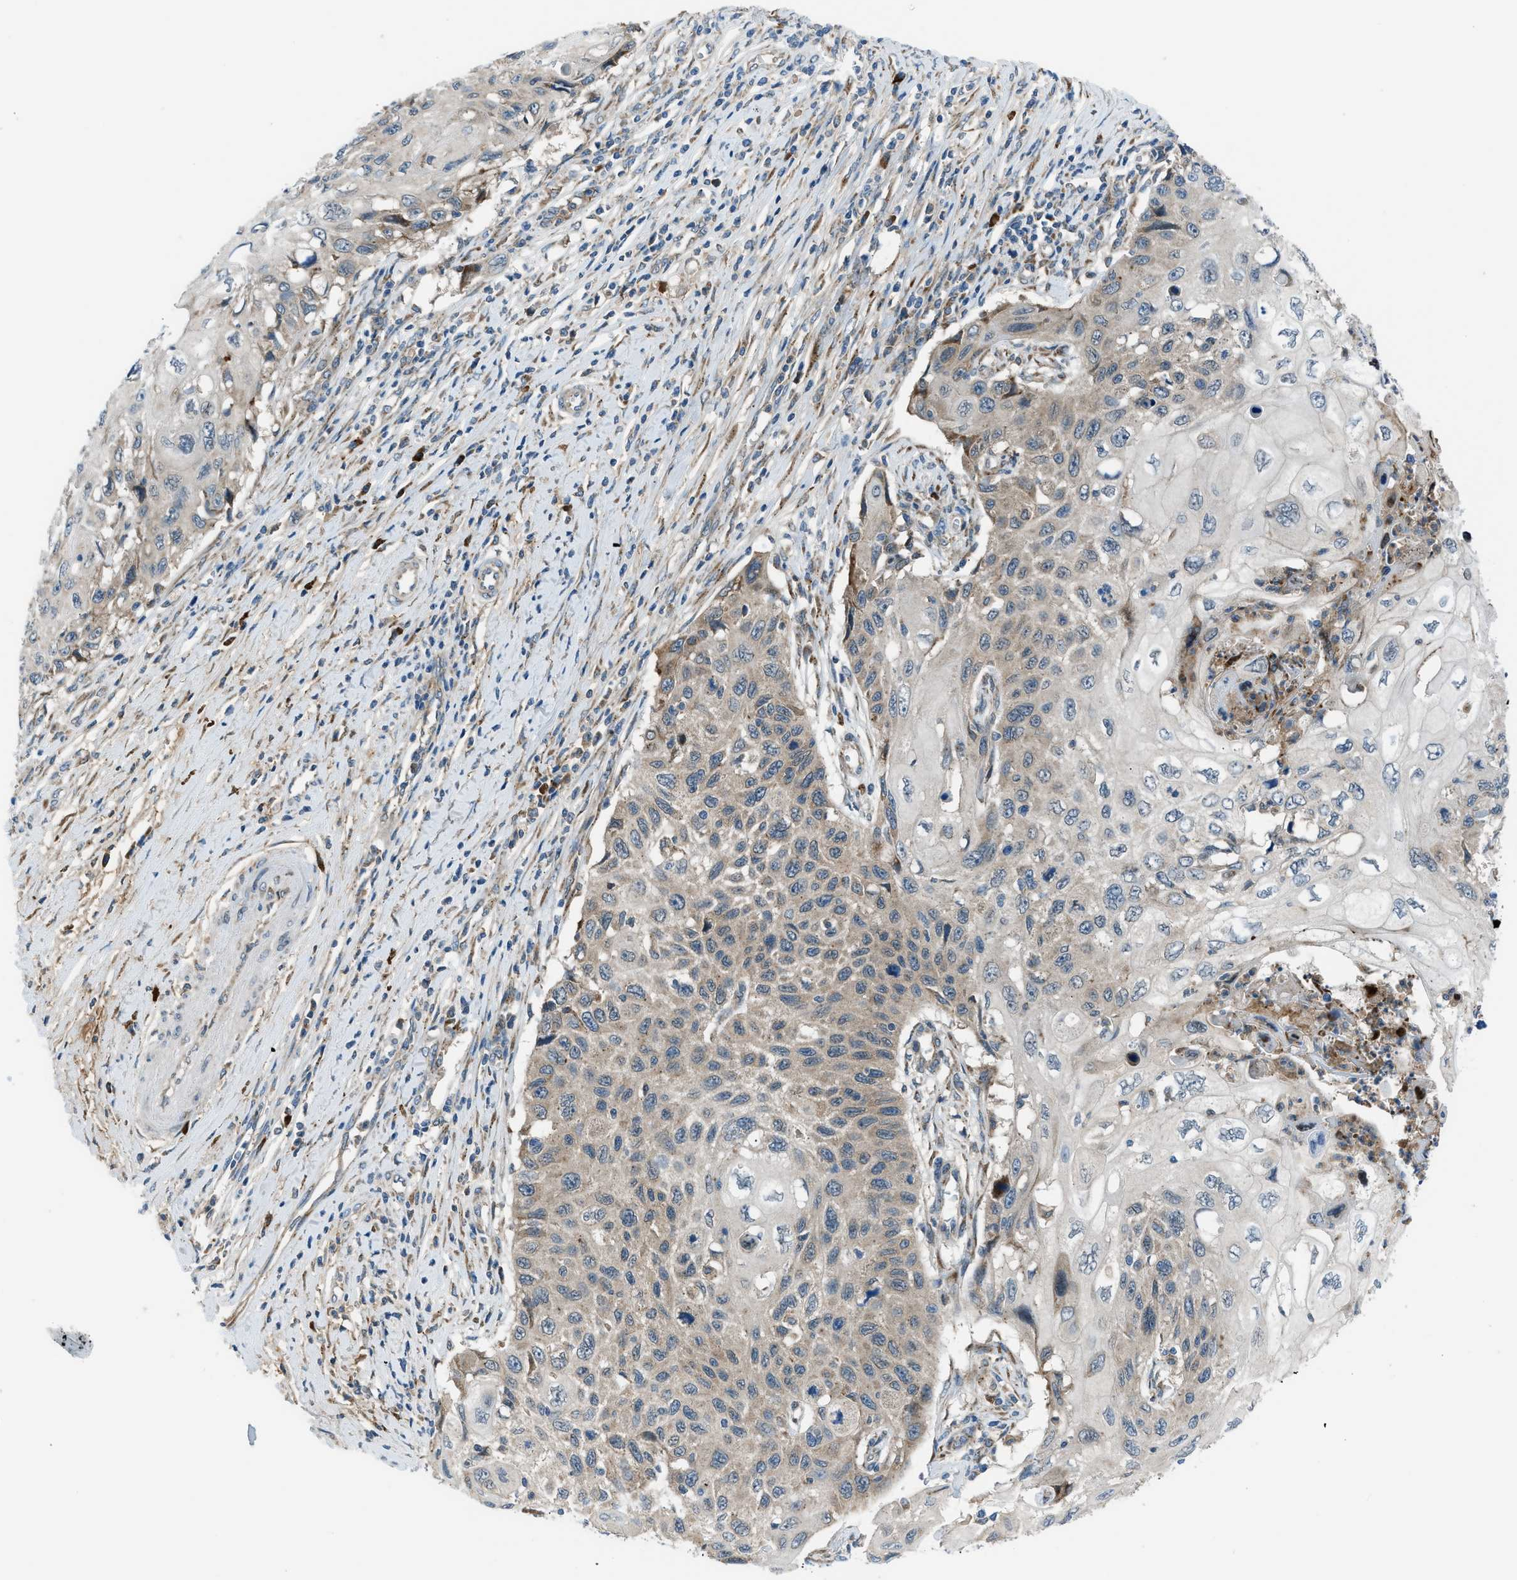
{"staining": {"intensity": "weak", "quantity": "25%-75%", "location": "cytoplasmic/membranous"}, "tissue": "cervical cancer", "cell_type": "Tumor cells", "image_type": "cancer", "snomed": [{"axis": "morphology", "description": "Squamous cell carcinoma, NOS"}, {"axis": "topography", "description": "Cervix"}], "caption": "Weak cytoplasmic/membranous protein positivity is seen in approximately 25%-75% of tumor cells in squamous cell carcinoma (cervical).", "gene": "EDARADD", "patient": {"sex": "female", "age": 70}}